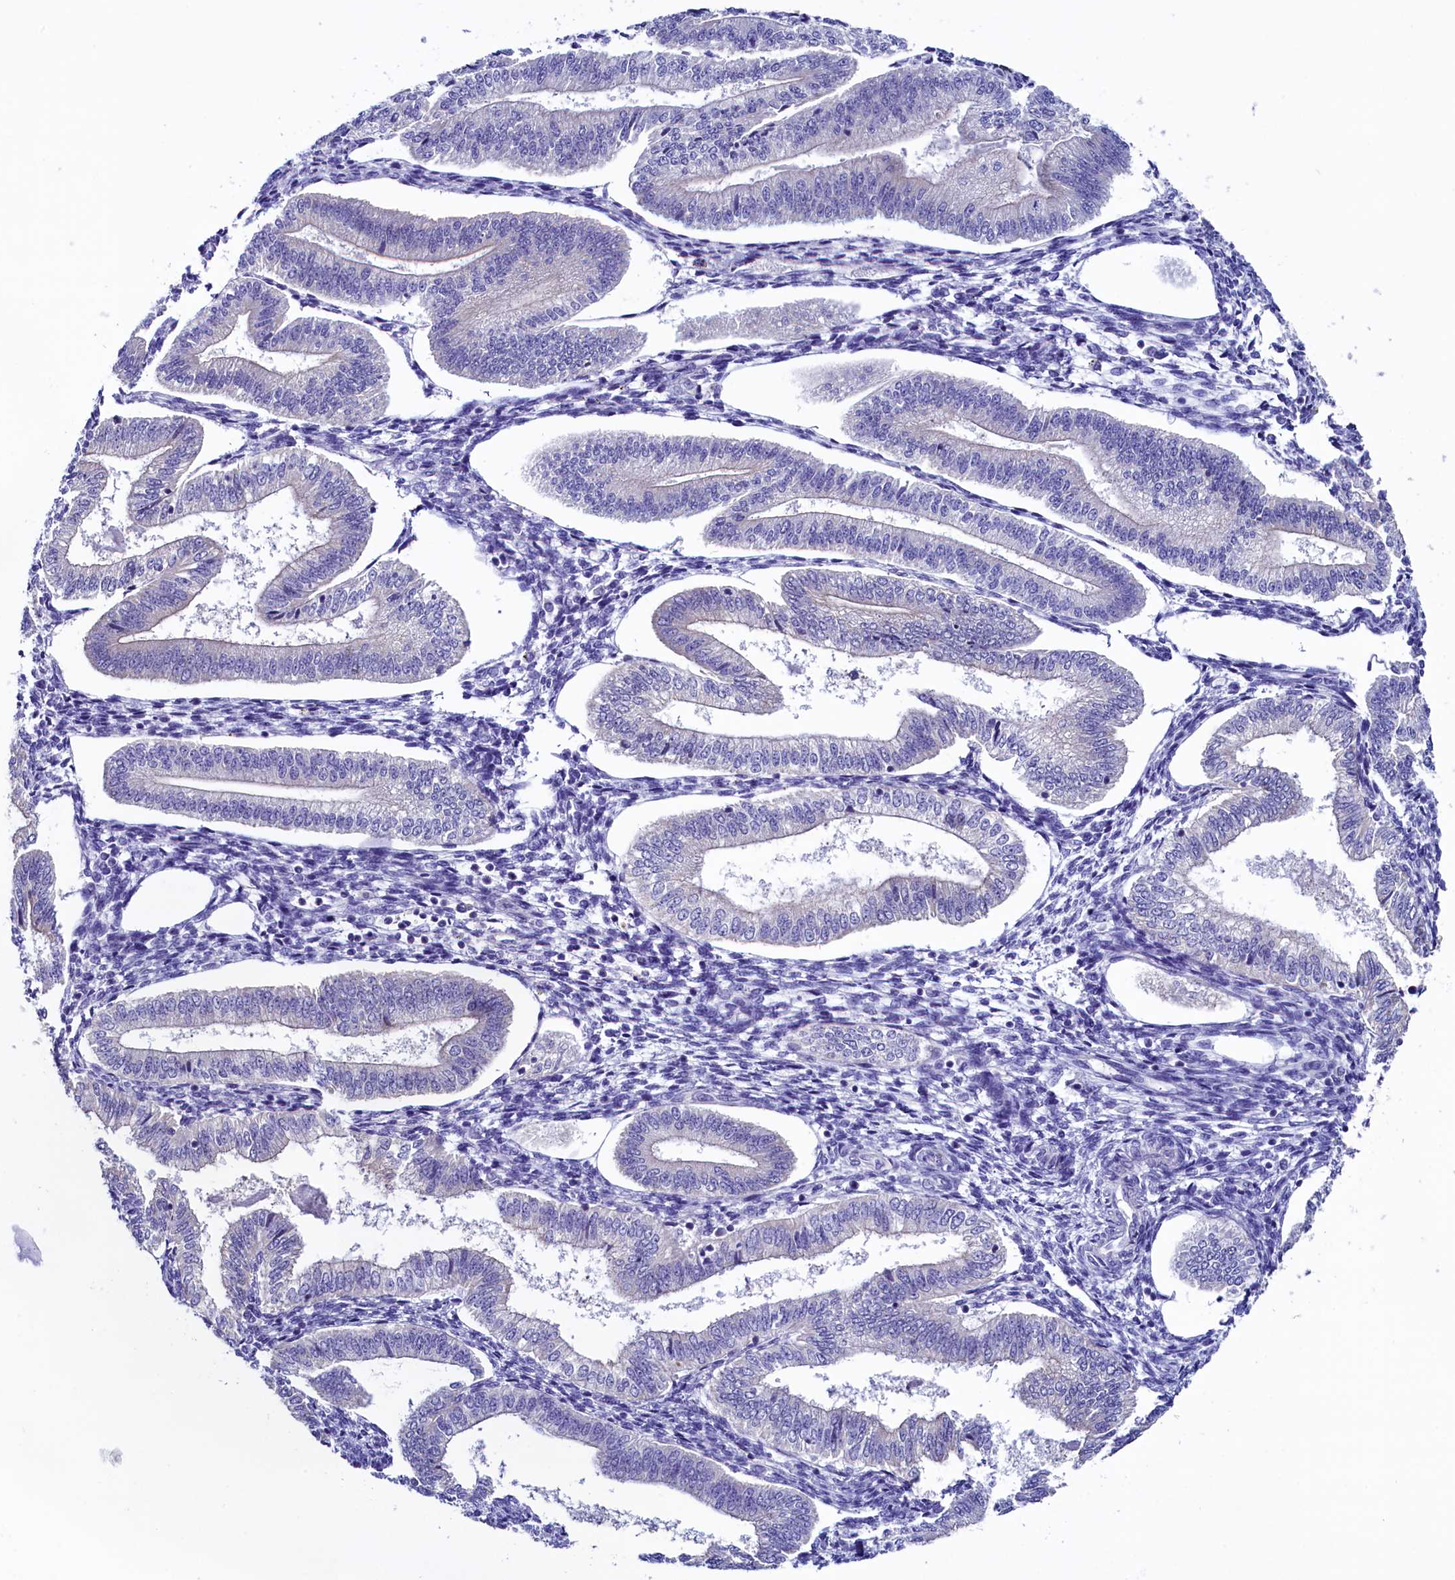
{"staining": {"intensity": "negative", "quantity": "none", "location": "none"}, "tissue": "endometrium", "cell_type": "Cells in endometrial stroma", "image_type": "normal", "snomed": [{"axis": "morphology", "description": "Normal tissue, NOS"}, {"axis": "topography", "description": "Endometrium"}], "caption": "A micrograph of endometrium stained for a protein exhibits no brown staining in cells in endometrial stroma. Nuclei are stained in blue.", "gene": "CIAPIN1", "patient": {"sex": "female", "age": 34}}